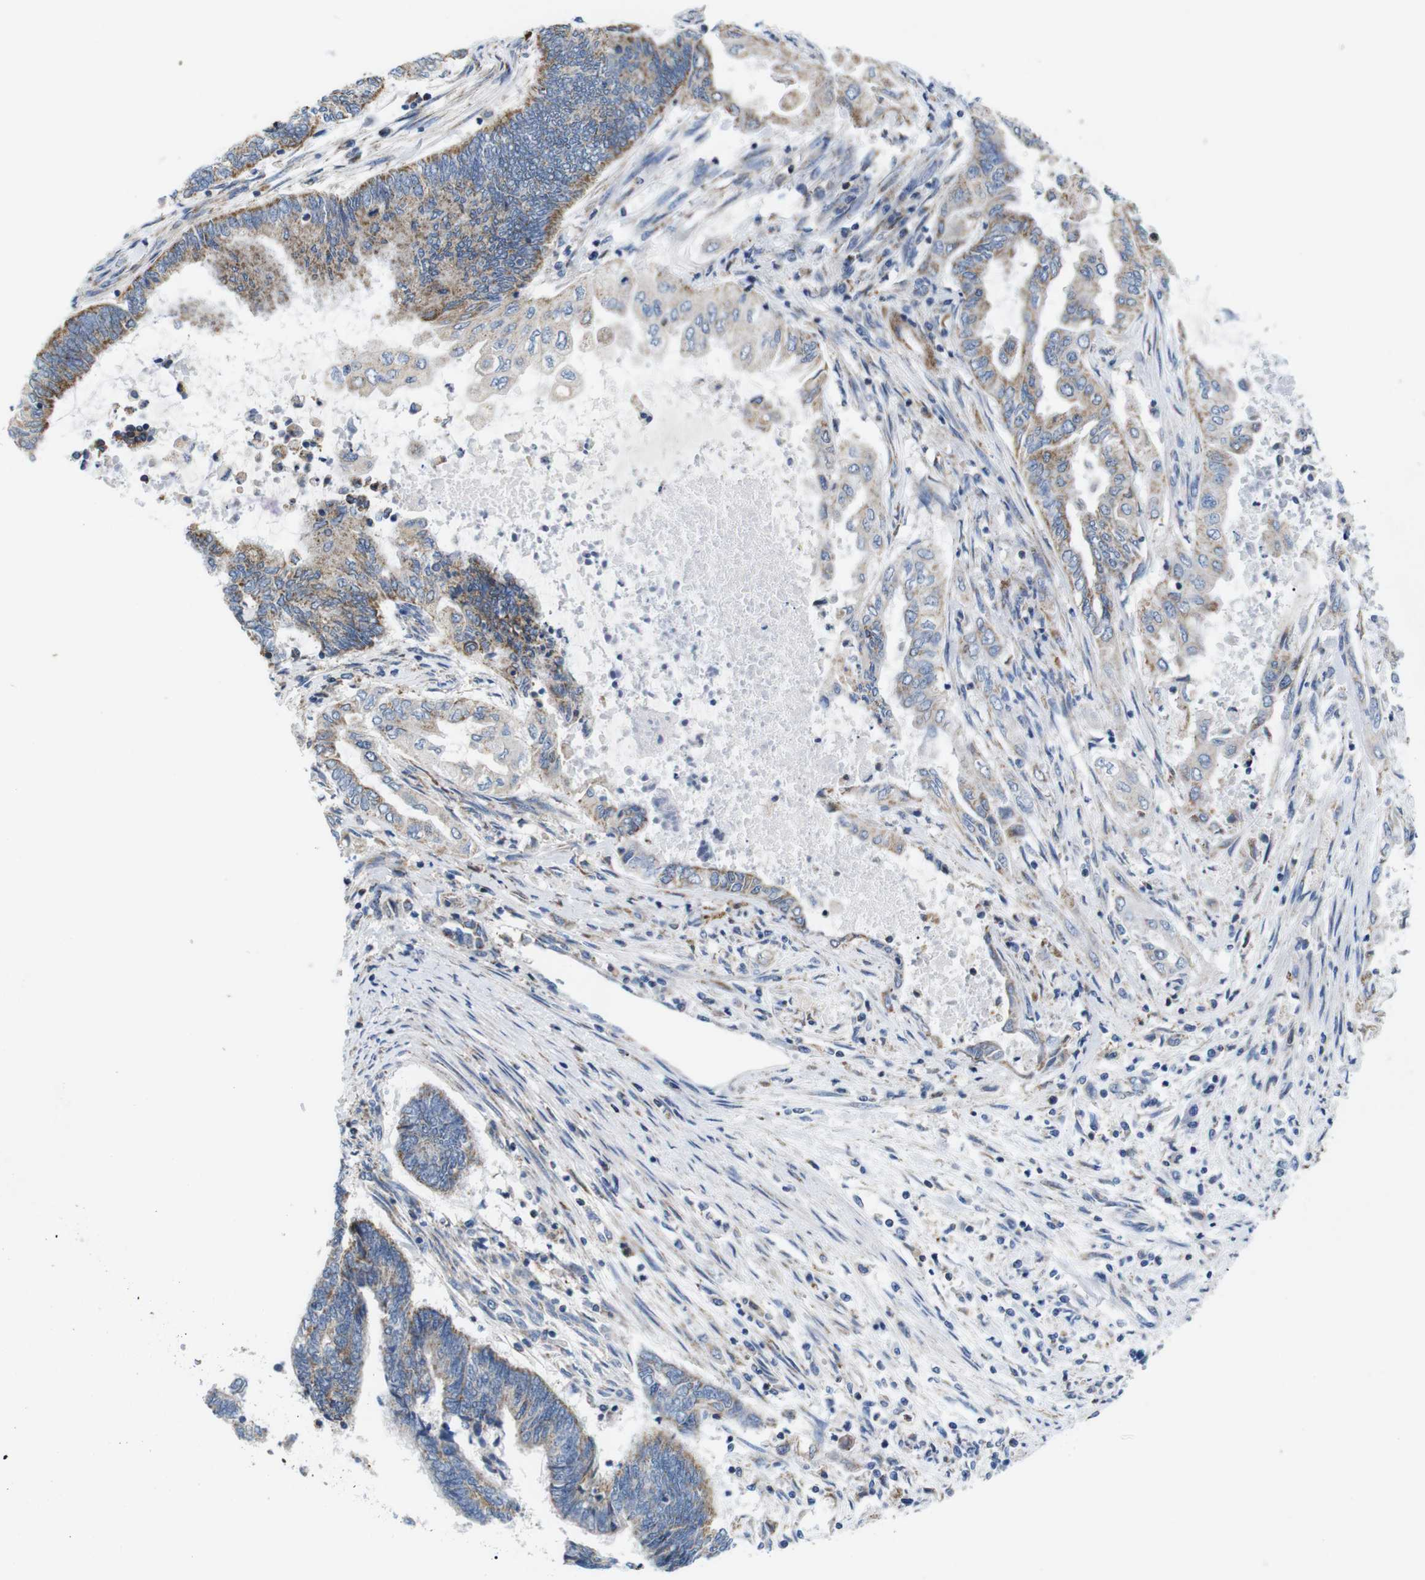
{"staining": {"intensity": "moderate", "quantity": ">75%", "location": "cytoplasmic/membranous"}, "tissue": "endometrial cancer", "cell_type": "Tumor cells", "image_type": "cancer", "snomed": [{"axis": "morphology", "description": "Adenocarcinoma, NOS"}, {"axis": "topography", "description": "Uterus"}, {"axis": "topography", "description": "Endometrium"}], "caption": "Approximately >75% of tumor cells in endometrial adenocarcinoma show moderate cytoplasmic/membranous protein staining as visualized by brown immunohistochemical staining.", "gene": "F2RL1", "patient": {"sex": "female", "age": 70}}